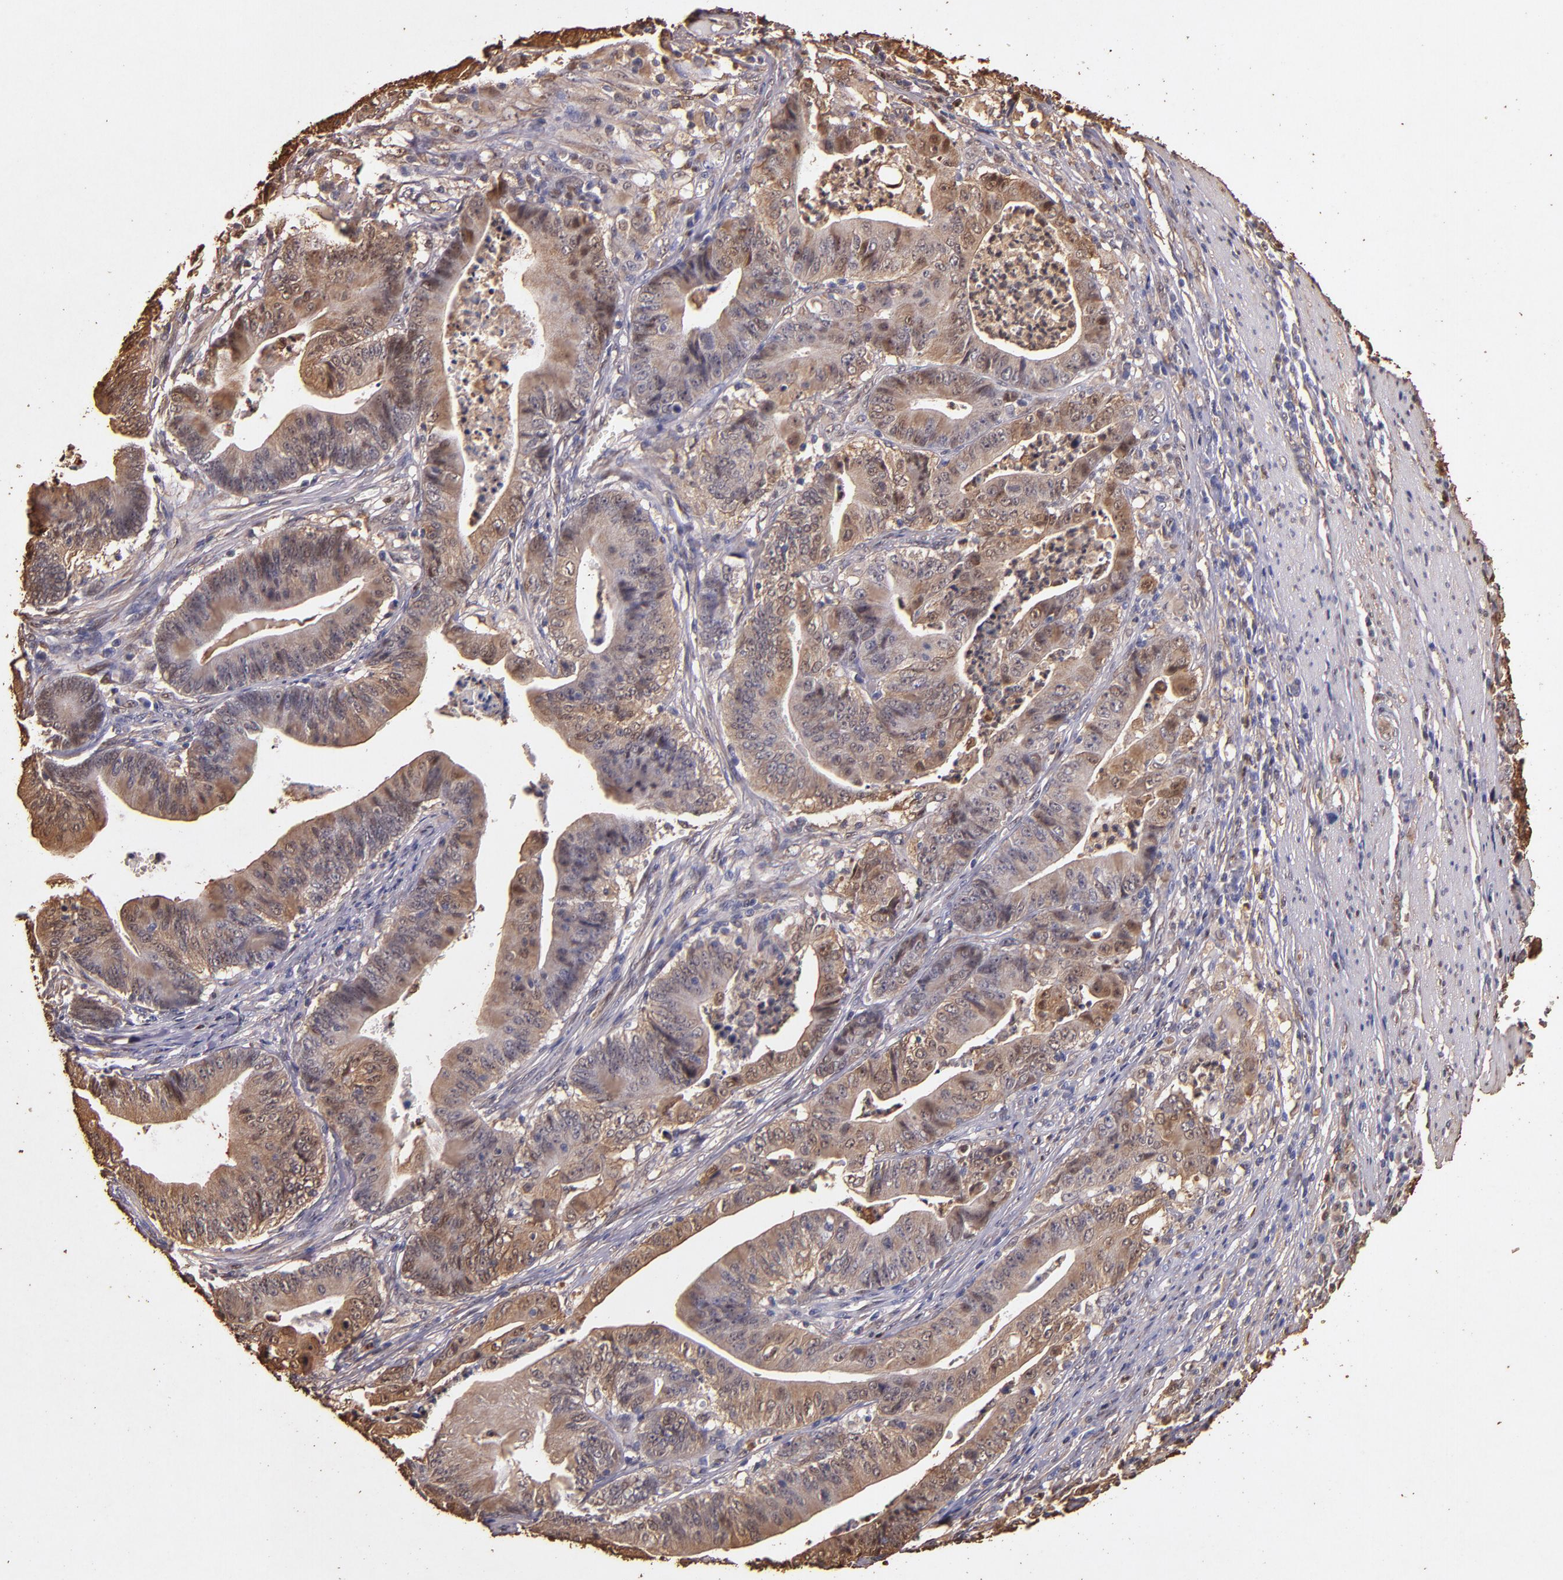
{"staining": {"intensity": "moderate", "quantity": ">75%", "location": "cytoplasmic/membranous"}, "tissue": "stomach cancer", "cell_type": "Tumor cells", "image_type": "cancer", "snomed": [{"axis": "morphology", "description": "Adenocarcinoma, NOS"}, {"axis": "topography", "description": "Stomach, lower"}], "caption": "Brown immunohistochemical staining in stomach adenocarcinoma reveals moderate cytoplasmic/membranous positivity in approximately >75% of tumor cells.", "gene": "S100A6", "patient": {"sex": "female", "age": 86}}